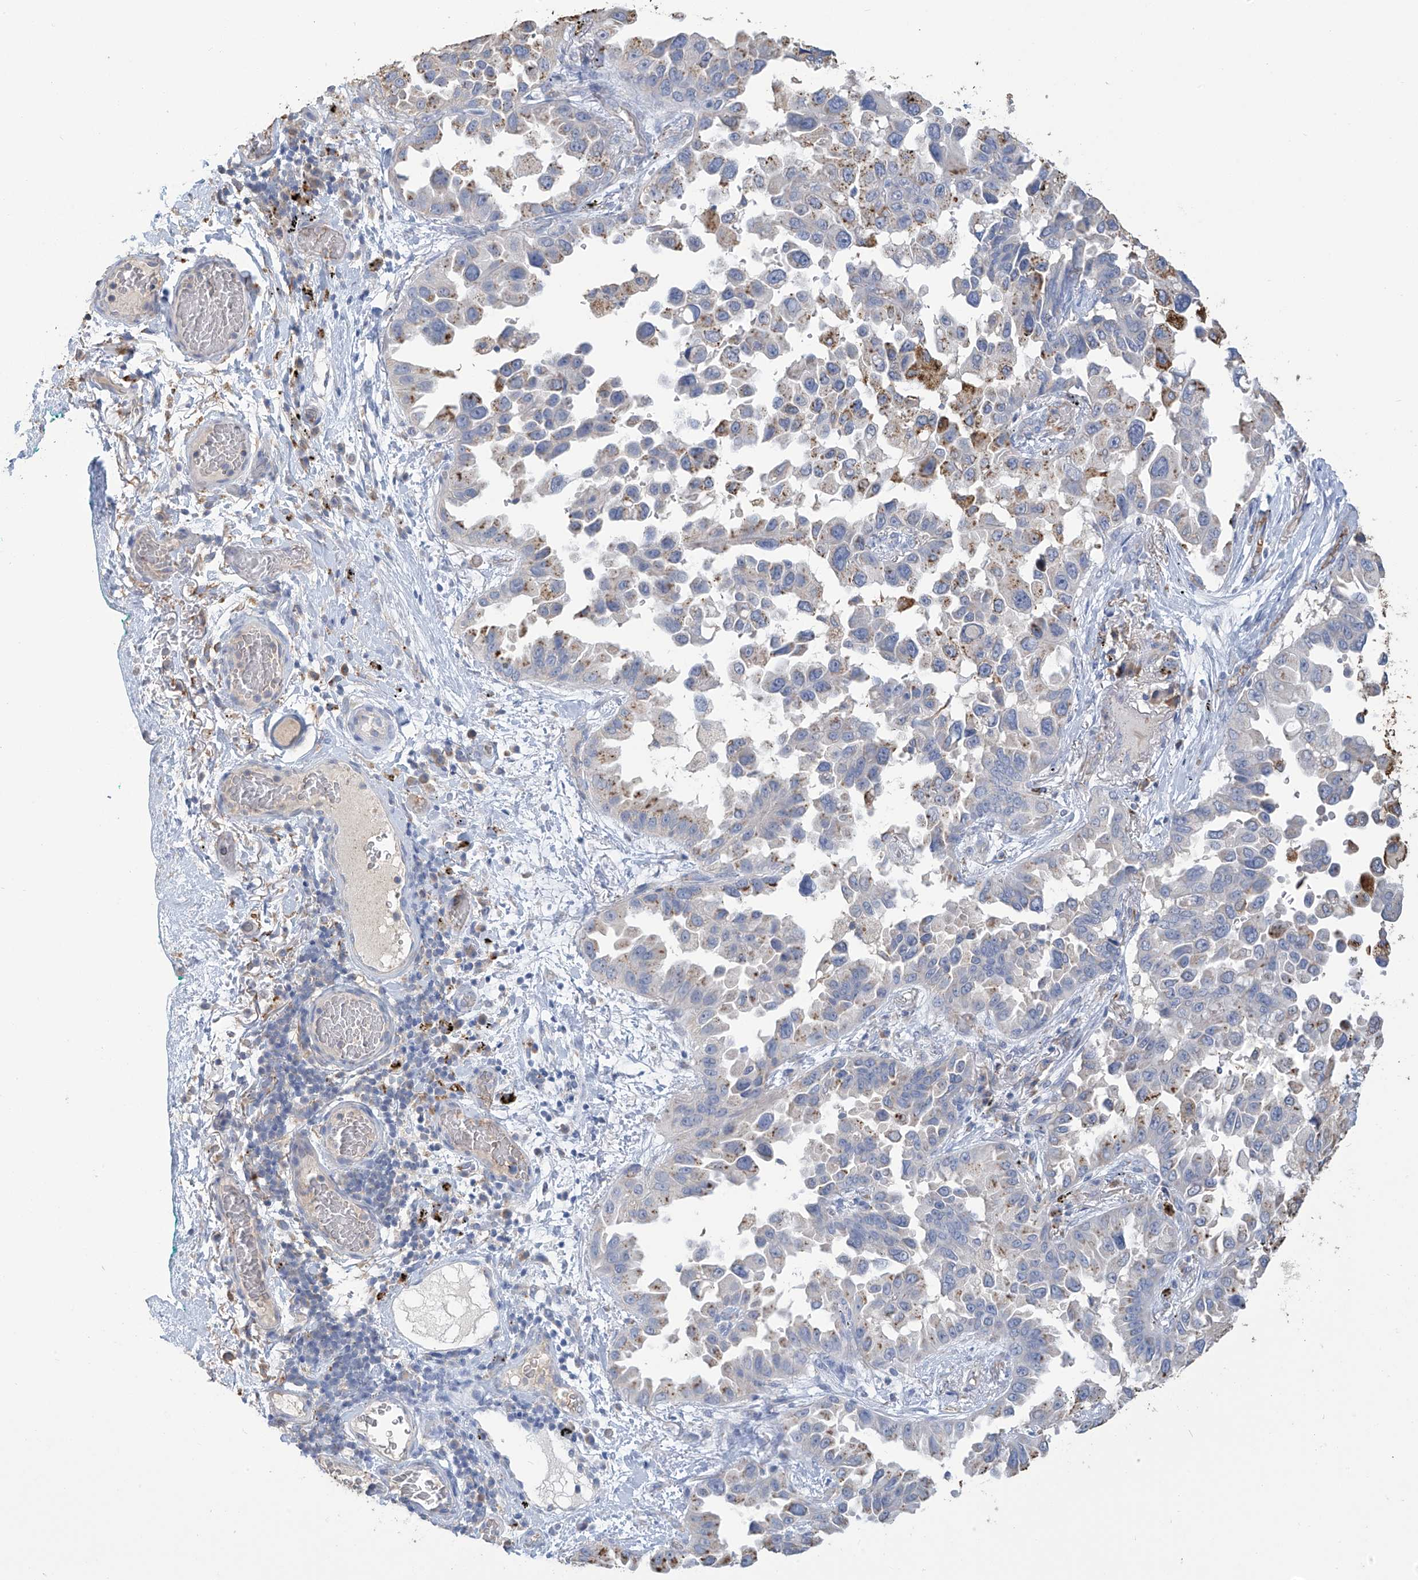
{"staining": {"intensity": "negative", "quantity": "none", "location": "none"}, "tissue": "lung cancer", "cell_type": "Tumor cells", "image_type": "cancer", "snomed": [{"axis": "morphology", "description": "Adenocarcinoma, NOS"}, {"axis": "topography", "description": "Lung"}], "caption": "Human lung adenocarcinoma stained for a protein using immunohistochemistry displays no positivity in tumor cells.", "gene": "OGT", "patient": {"sex": "female", "age": 67}}